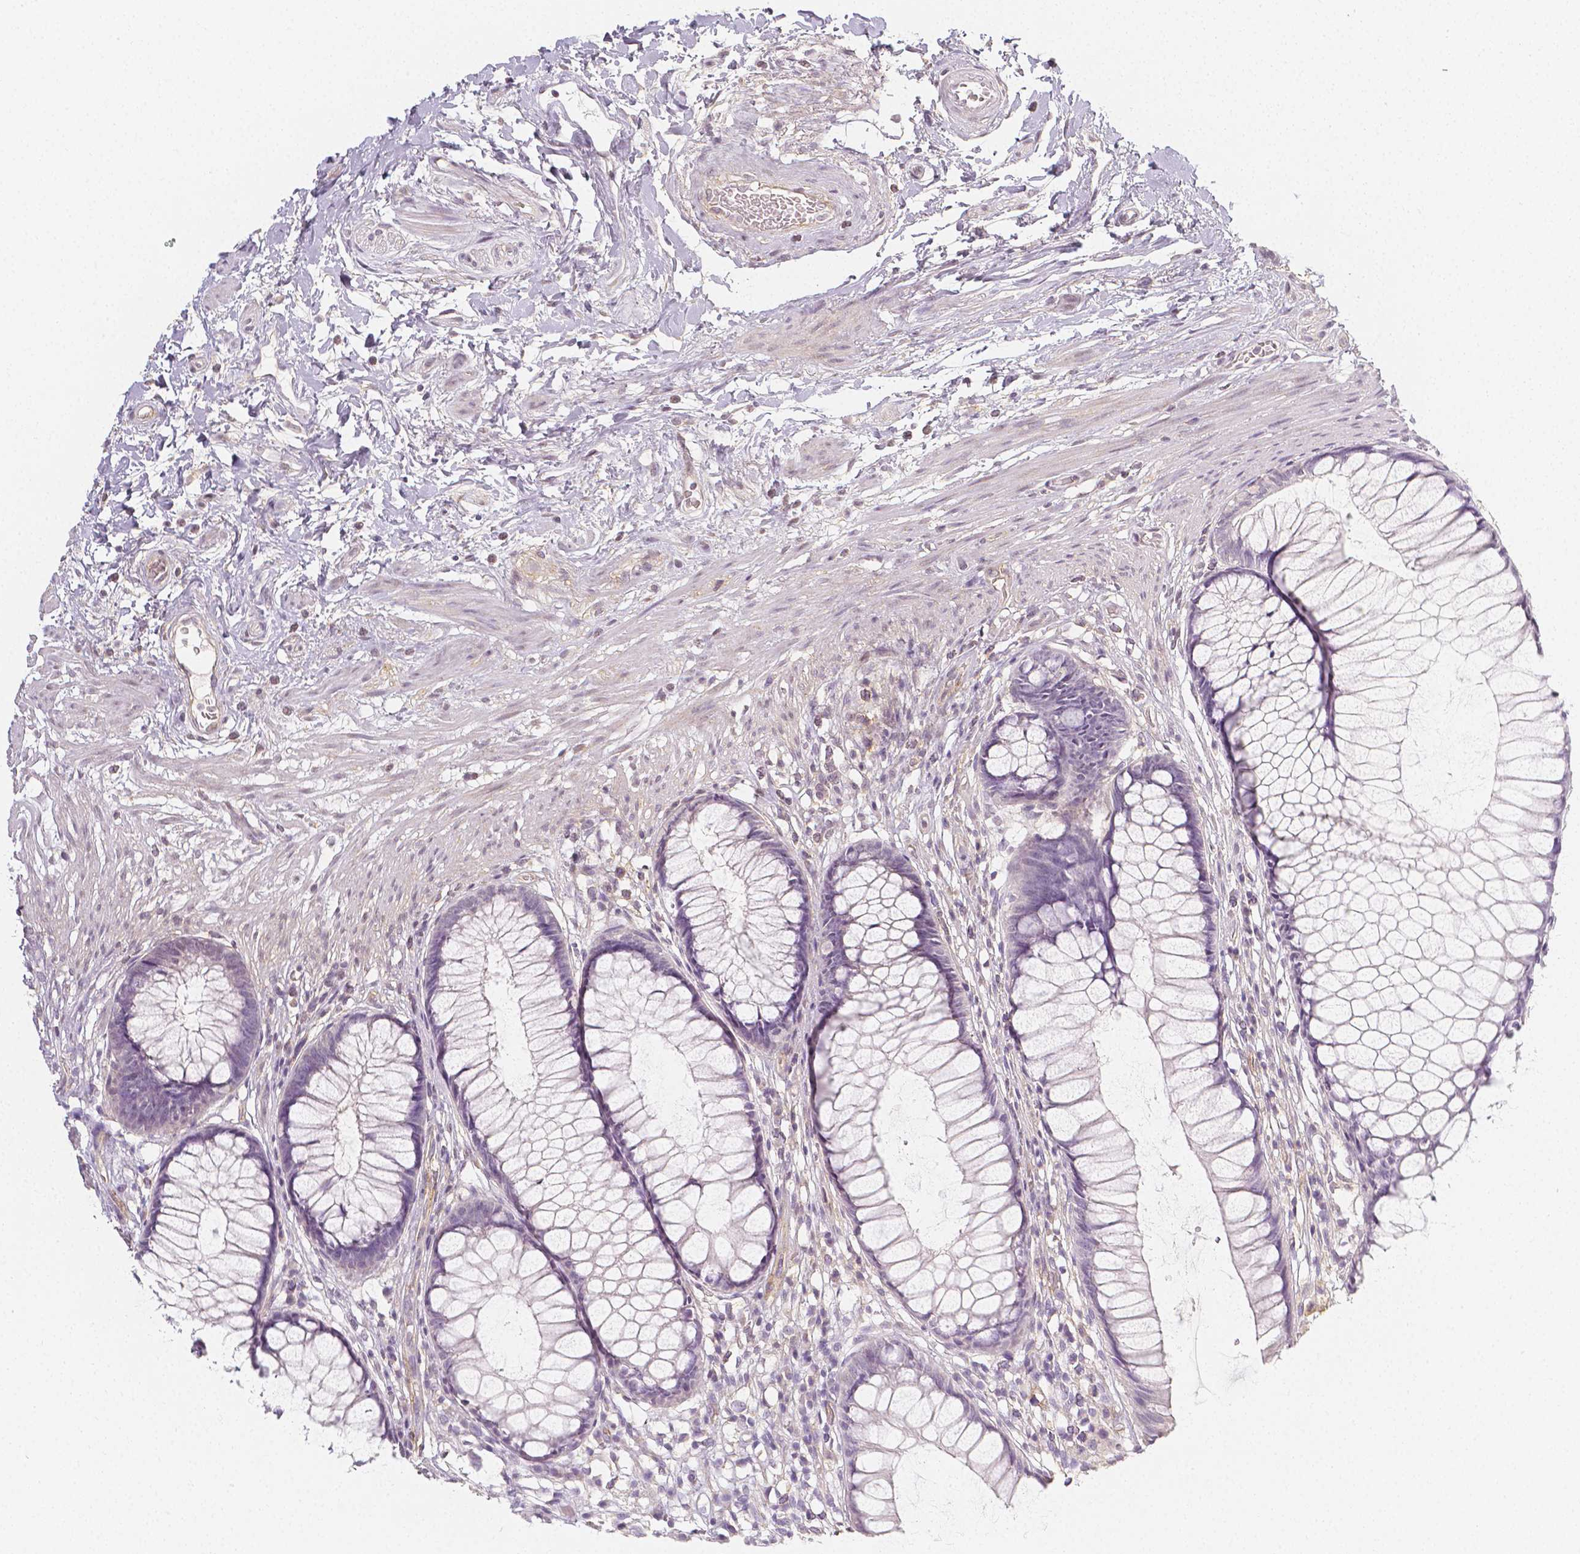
{"staining": {"intensity": "negative", "quantity": "none", "location": "none"}, "tissue": "rectum", "cell_type": "Glandular cells", "image_type": "normal", "snomed": [{"axis": "morphology", "description": "Normal tissue, NOS"}, {"axis": "topography", "description": "Smooth muscle"}, {"axis": "topography", "description": "Rectum"}], "caption": "IHC photomicrograph of benign human rectum stained for a protein (brown), which reveals no positivity in glandular cells.", "gene": "THY1", "patient": {"sex": "male", "age": 53}}